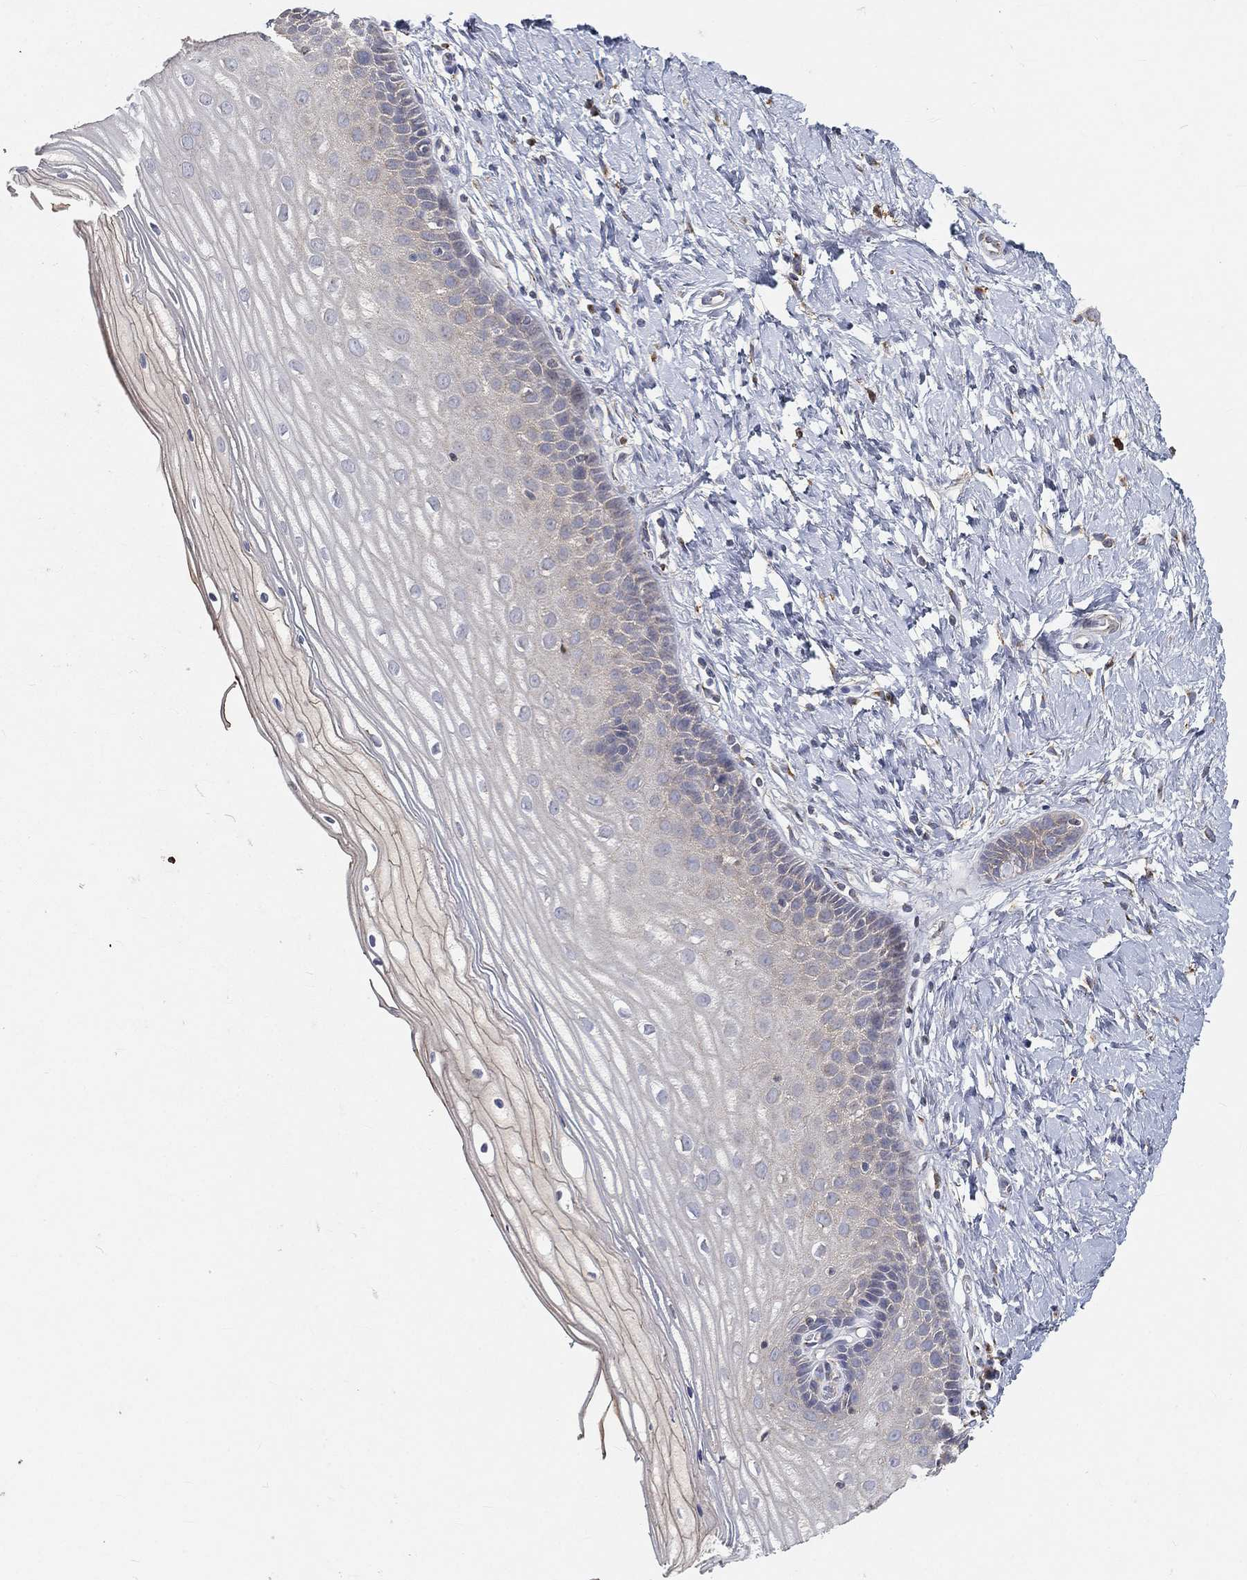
{"staining": {"intensity": "moderate", "quantity": ">75%", "location": "cytoplasmic/membranous"}, "tissue": "cervix", "cell_type": "Glandular cells", "image_type": "normal", "snomed": [{"axis": "morphology", "description": "Normal tissue, NOS"}, {"axis": "topography", "description": "Cervix"}], "caption": "Moderate cytoplasmic/membranous protein staining is present in about >75% of glandular cells in cervix. (DAB (3,3'-diaminobenzidine) IHC, brown staining for protein, blue staining for nuclei).", "gene": "CTSL", "patient": {"sex": "female", "age": 37}}